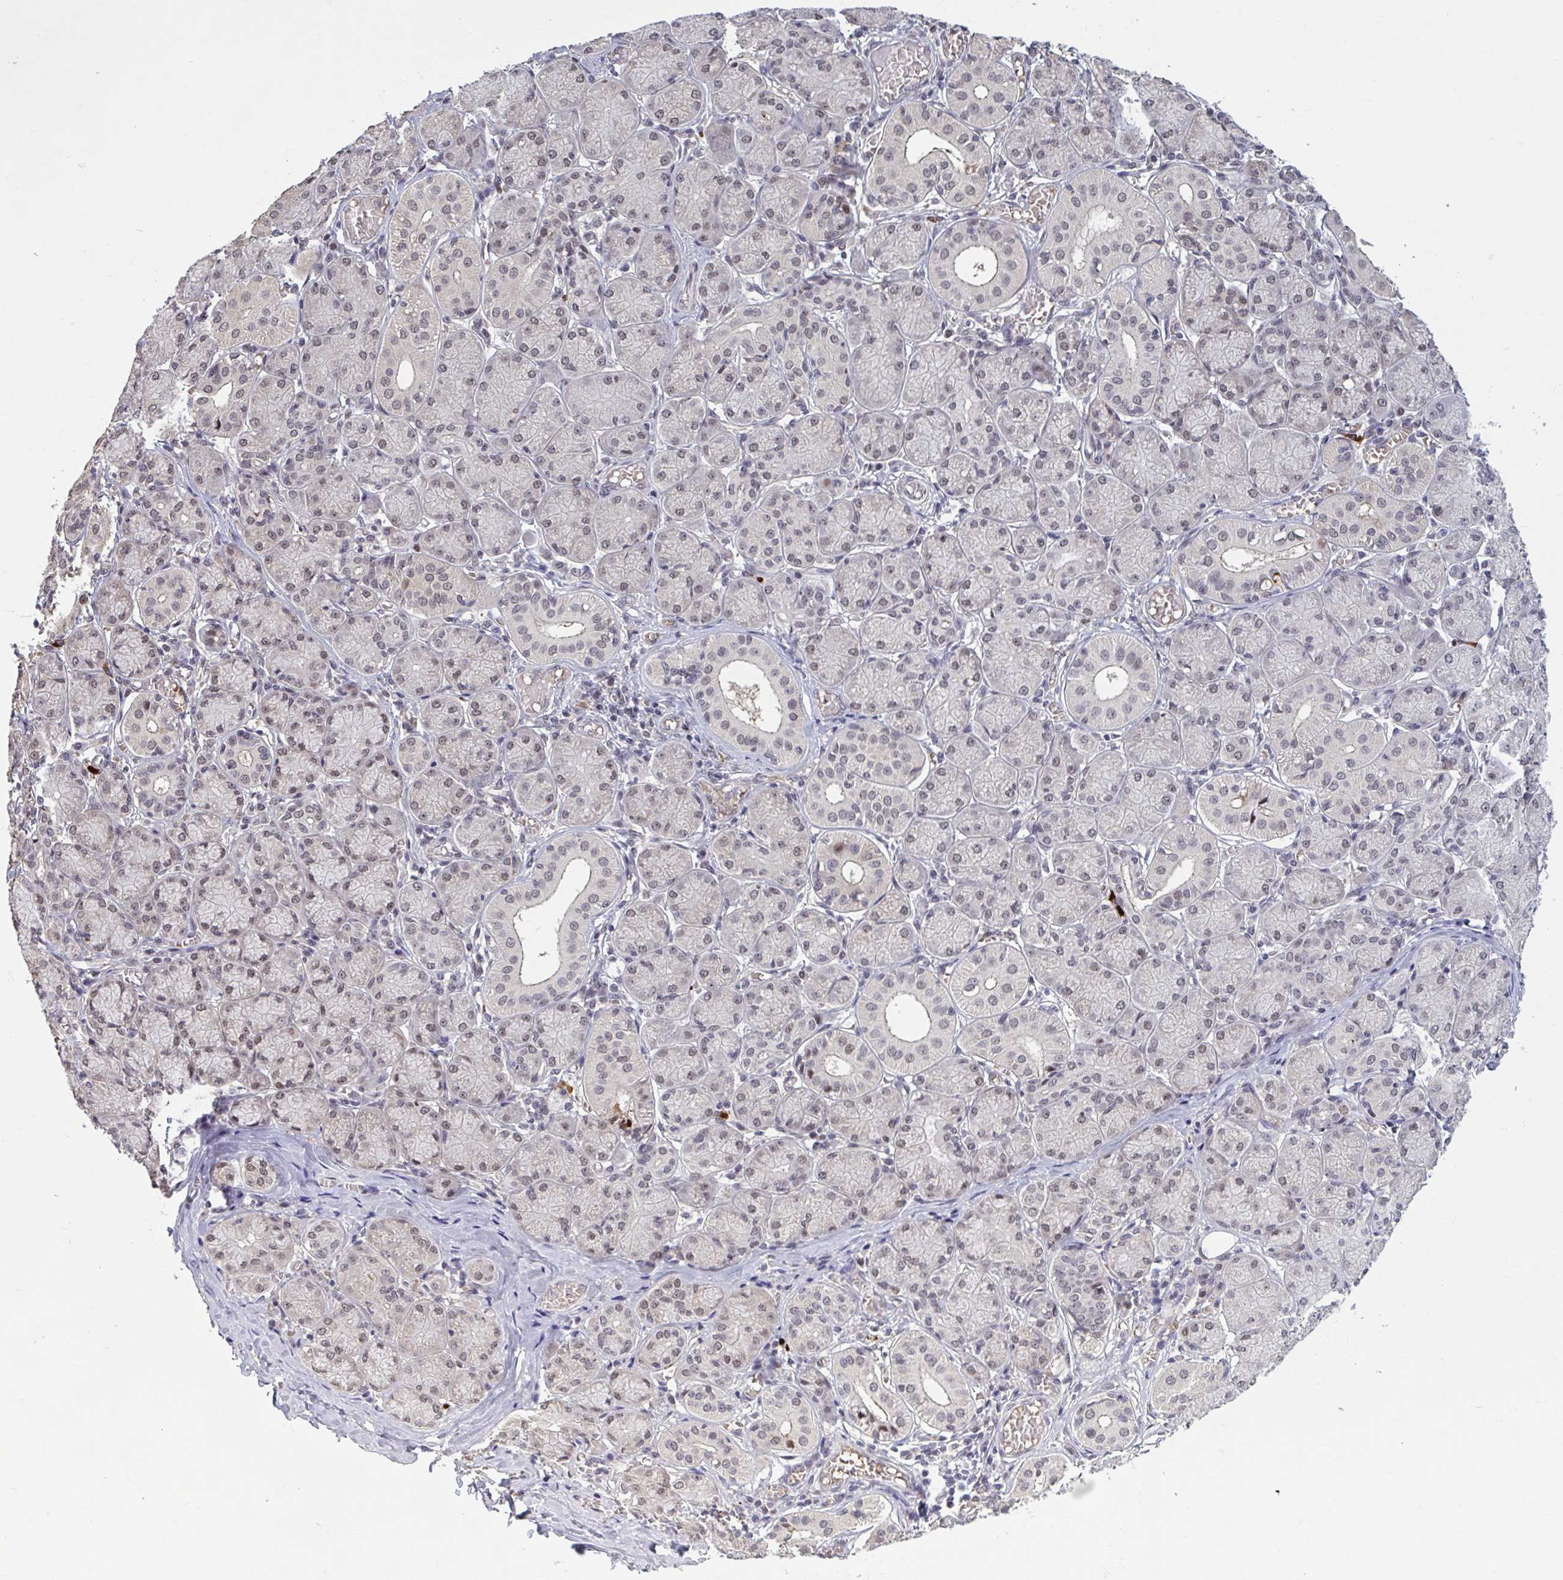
{"staining": {"intensity": "weak", "quantity": "25%-75%", "location": "nuclear"}, "tissue": "salivary gland", "cell_type": "Glandular cells", "image_type": "normal", "snomed": [{"axis": "morphology", "description": "Normal tissue, NOS"}, {"axis": "topography", "description": "Salivary gland"}], "caption": "Glandular cells demonstrate low levels of weak nuclear positivity in approximately 25%-75% of cells in normal human salivary gland. (Brightfield microscopy of DAB IHC at high magnification).", "gene": "ZNF414", "patient": {"sex": "female", "age": 24}}